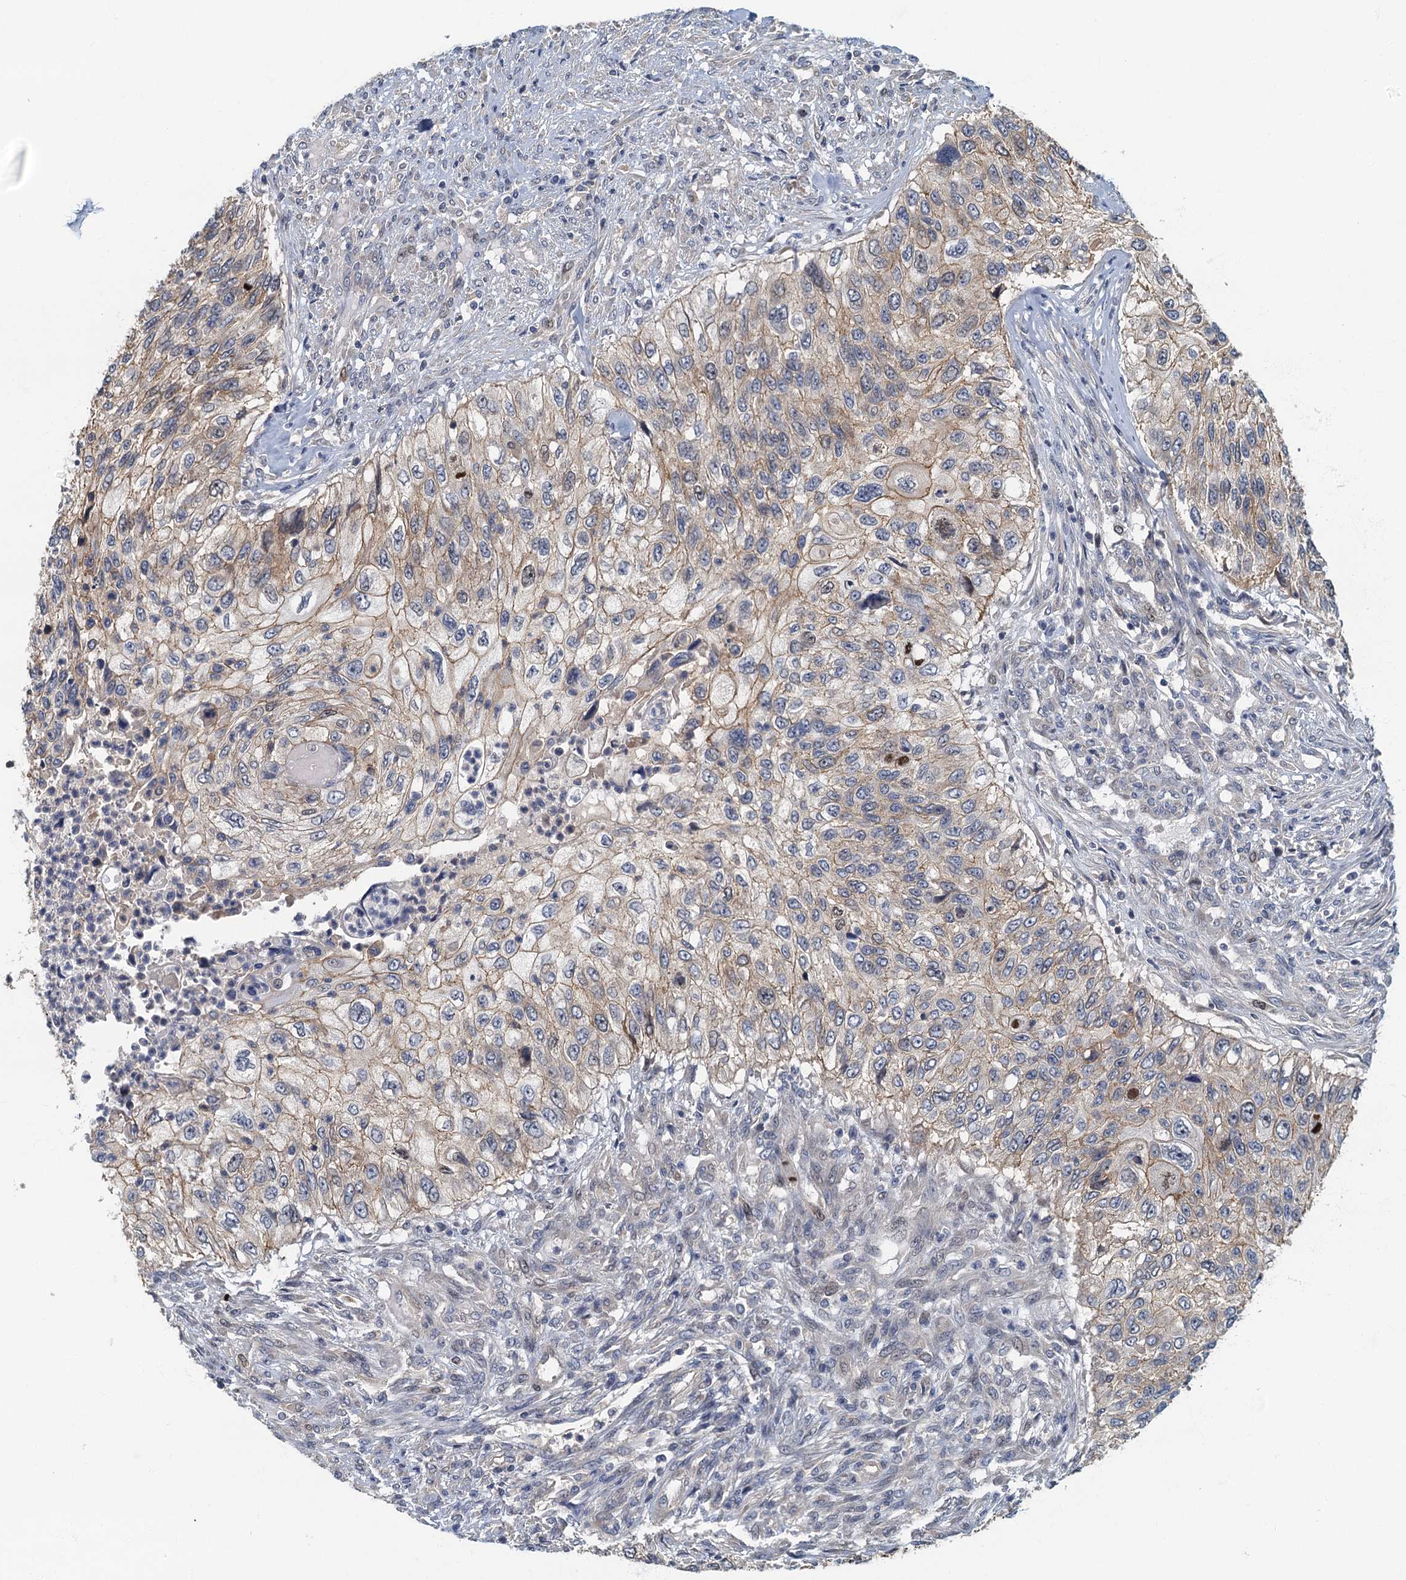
{"staining": {"intensity": "weak", "quantity": "25%-75%", "location": "cytoplasmic/membranous"}, "tissue": "urothelial cancer", "cell_type": "Tumor cells", "image_type": "cancer", "snomed": [{"axis": "morphology", "description": "Urothelial carcinoma, High grade"}, {"axis": "topography", "description": "Urinary bladder"}], "caption": "About 25%-75% of tumor cells in human high-grade urothelial carcinoma demonstrate weak cytoplasmic/membranous protein expression as visualized by brown immunohistochemical staining.", "gene": "CKAP2L", "patient": {"sex": "female", "age": 60}}